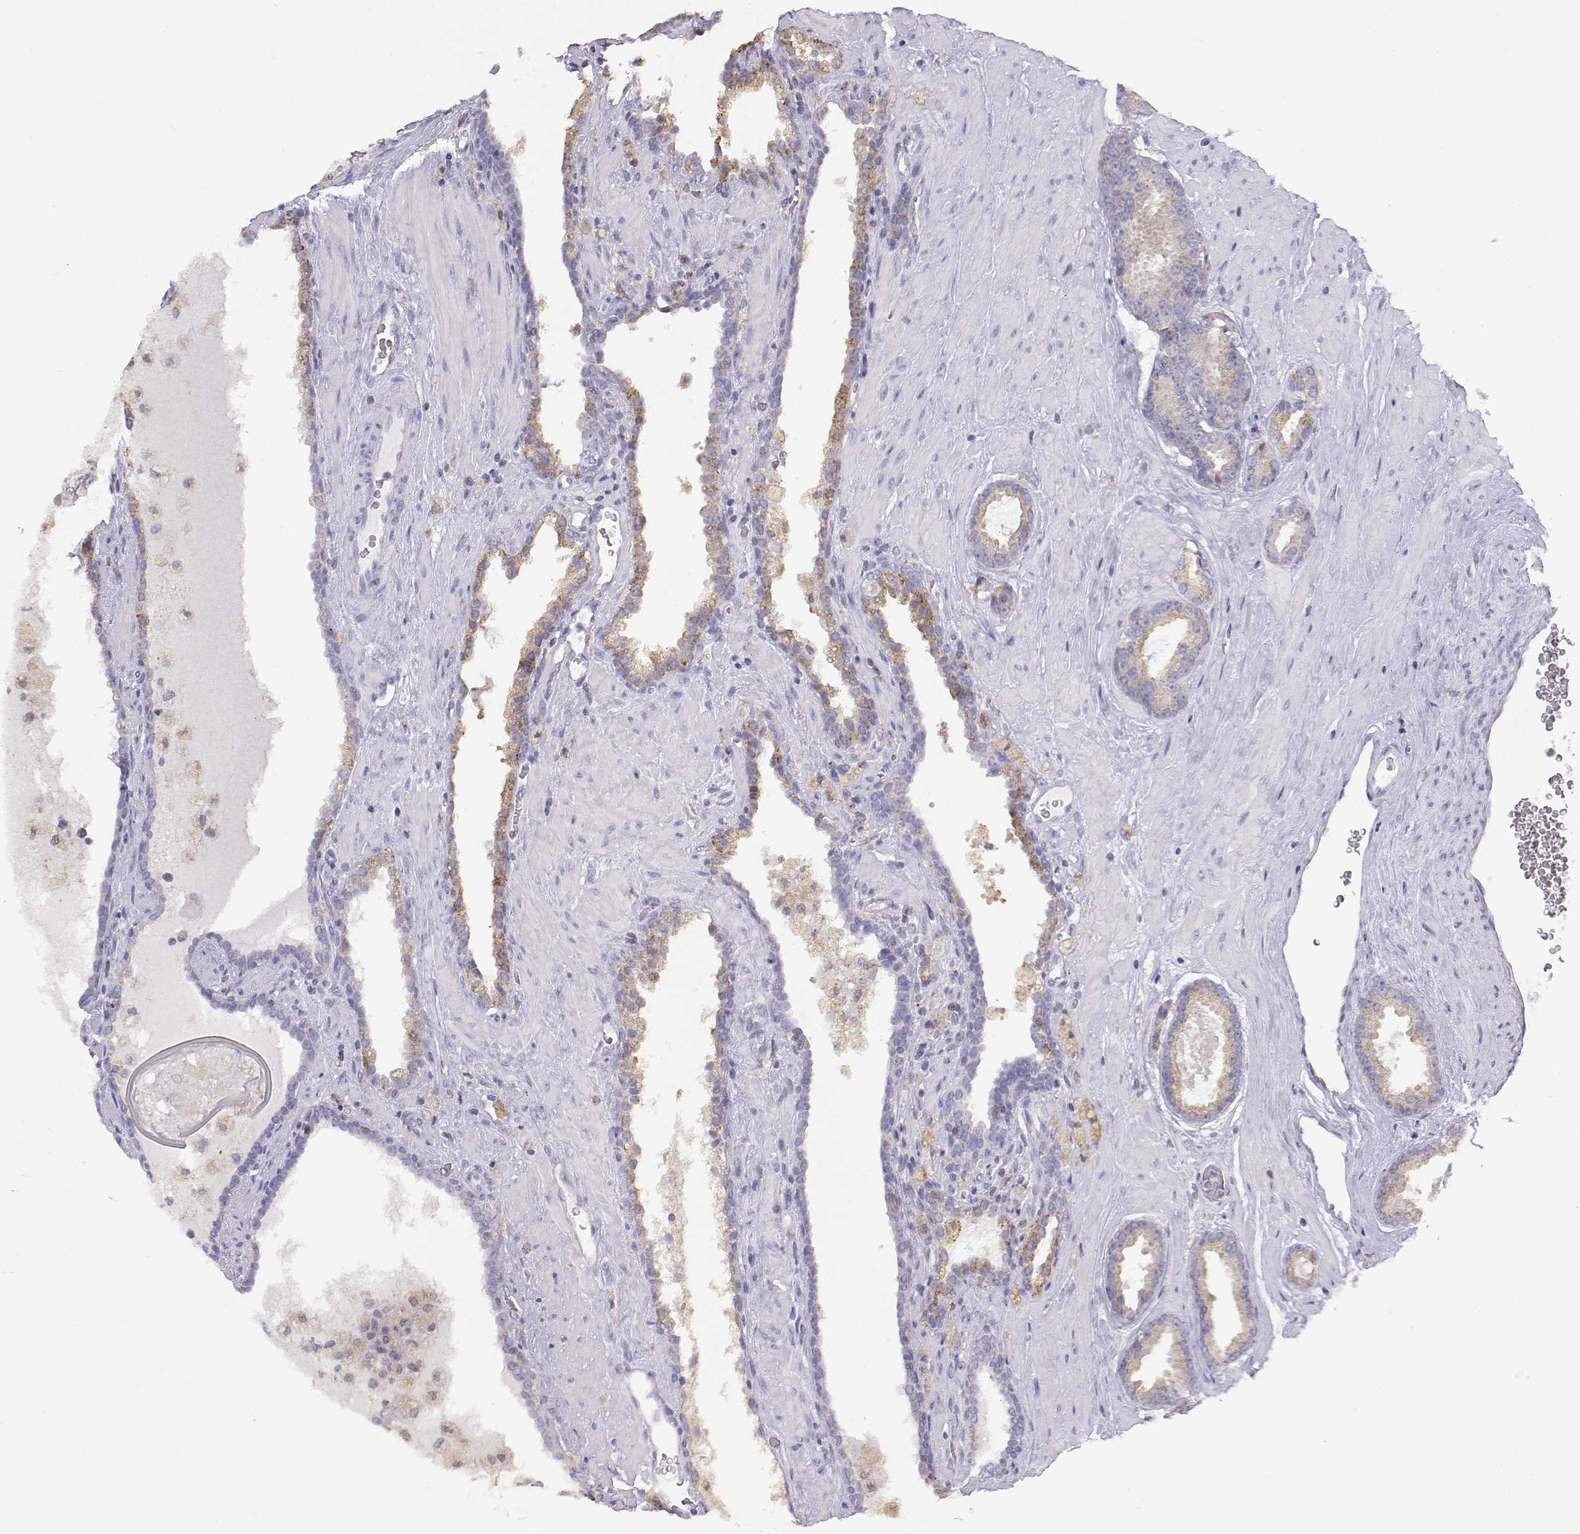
{"staining": {"intensity": "weak", "quantity": ">75%", "location": "cytoplasmic/membranous"}, "tissue": "prostate cancer", "cell_type": "Tumor cells", "image_type": "cancer", "snomed": [{"axis": "morphology", "description": "Adenocarcinoma, Low grade"}, {"axis": "topography", "description": "Prostate"}], "caption": "Brown immunohistochemical staining in human prostate cancer exhibits weak cytoplasmic/membranous staining in approximately >75% of tumor cells.", "gene": "ADA", "patient": {"sex": "male", "age": 62}}